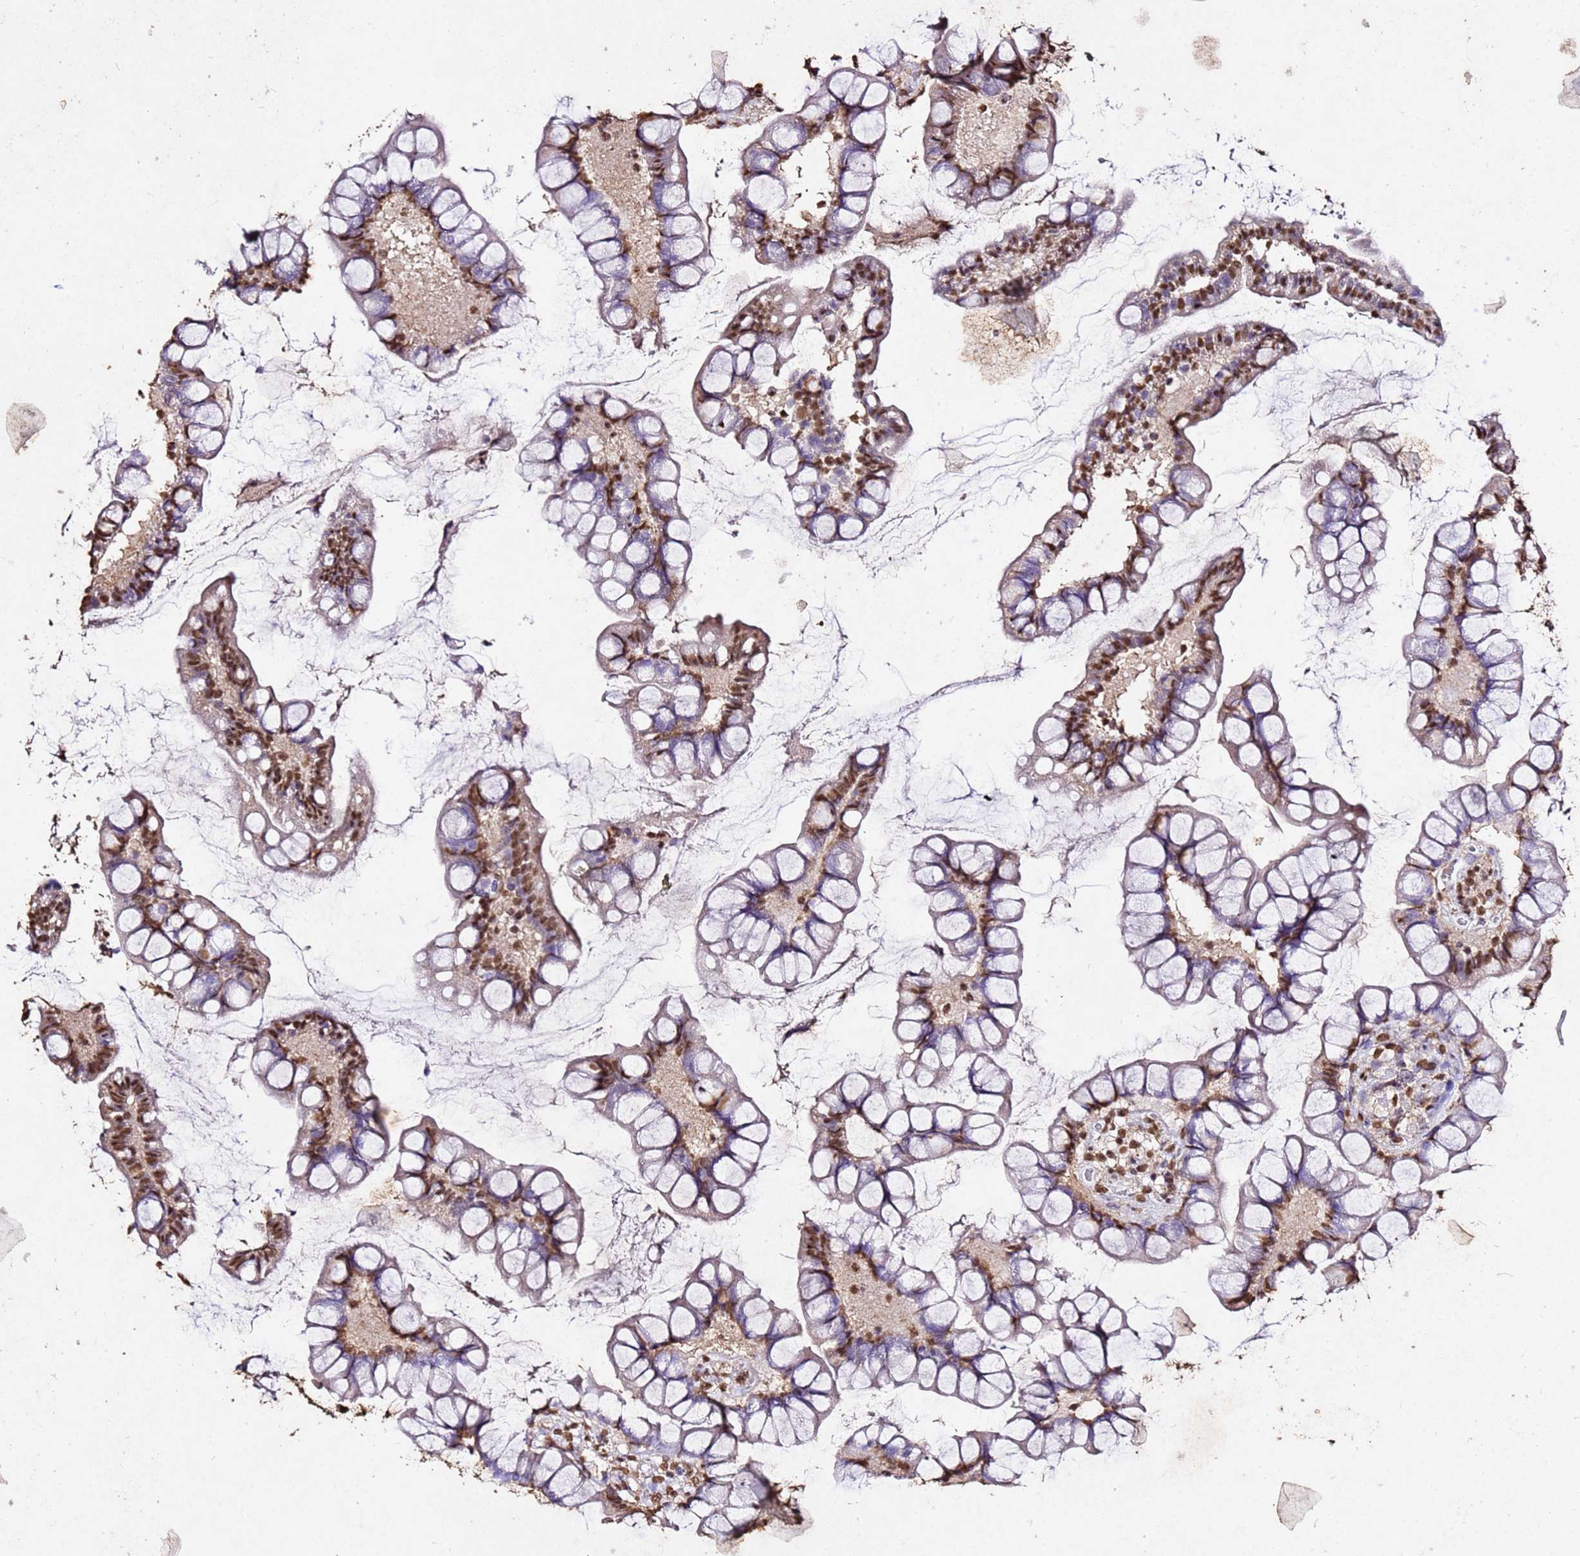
{"staining": {"intensity": "moderate", "quantity": "25%-75%", "location": "nuclear"}, "tissue": "small intestine", "cell_type": "Glandular cells", "image_type": "normal", "snomed": [{"axis": "morphology", "description": "Normal tissue, NOS"}, {"axis": "topography", "description": "Small intestine"}], "caption": "Immunohistochemical staining of unremarkable human small intestine reveals moderate nuclear protein positivity in approximately 25%-75% of glandular cells. The staining is performed using DAB brown chromogen to label protein expression. The nuclei are counter-stained blue using hematoxylin.", "gene": "MYOCD", "patient": {"sex": "male", "age": 70}}